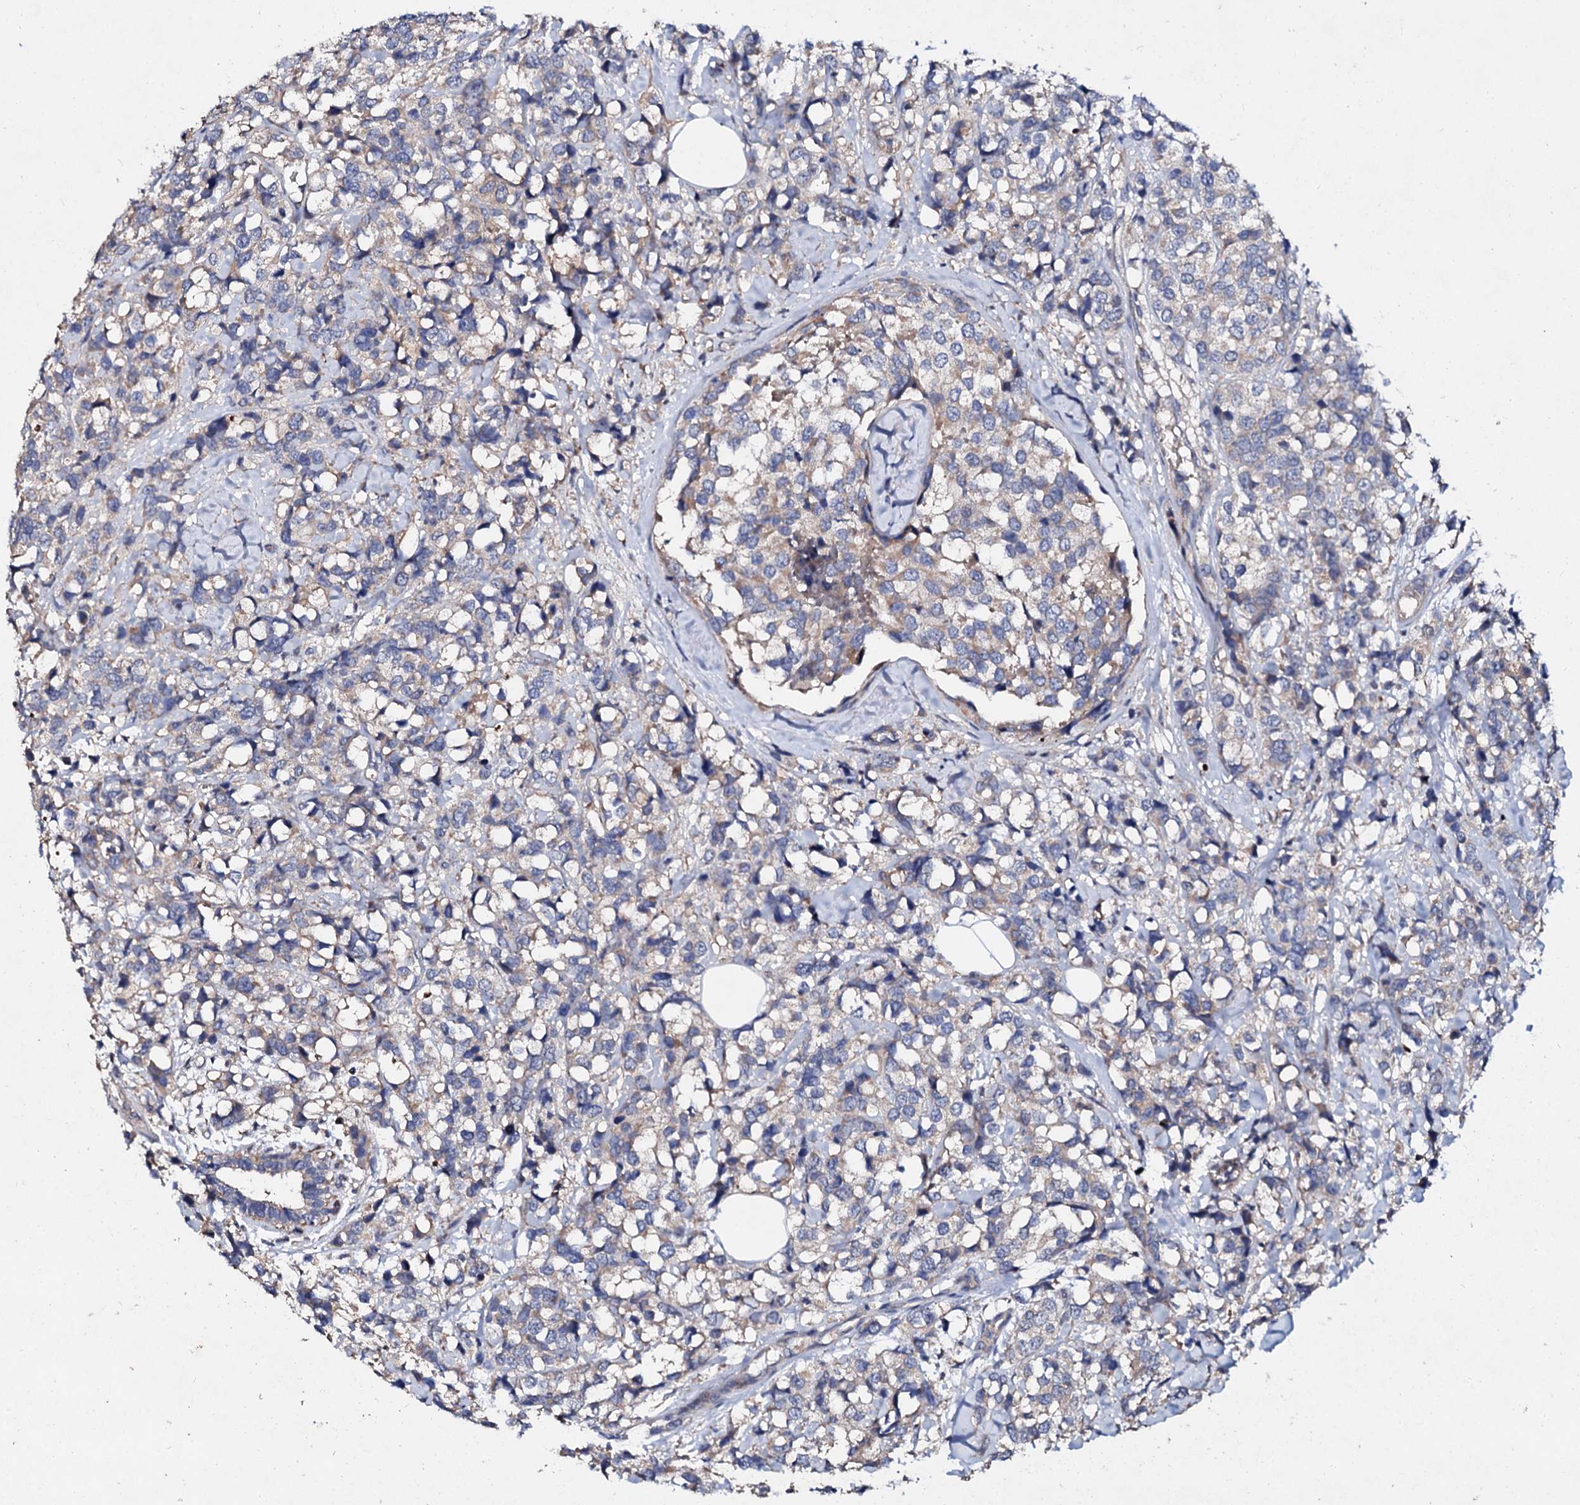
{"staining": {"intensity": "negative", "quantity": "none", "location": "none"}, "tissue": "breast cancer", "cell_type": "Tumor cells", "image_type": "cancer", "snomed": [{"axis": "morphology", "description": "Lobular carcinoma"}, {"axis": "topography", "description": "Breast"}], "caption": "IHC histopathology image of breast cancer stained for a protein (brown), which reveals no staining in tumor cells. The staining was performed using DAB (3,3'-diaminobenzidine) to visualize the protein expression in brown, while the nuclei were stained in blue with hematoxylin (Magnification: 20x).", "gene": "FIBIN", "patient": {"sex": "female", "age": 59}}